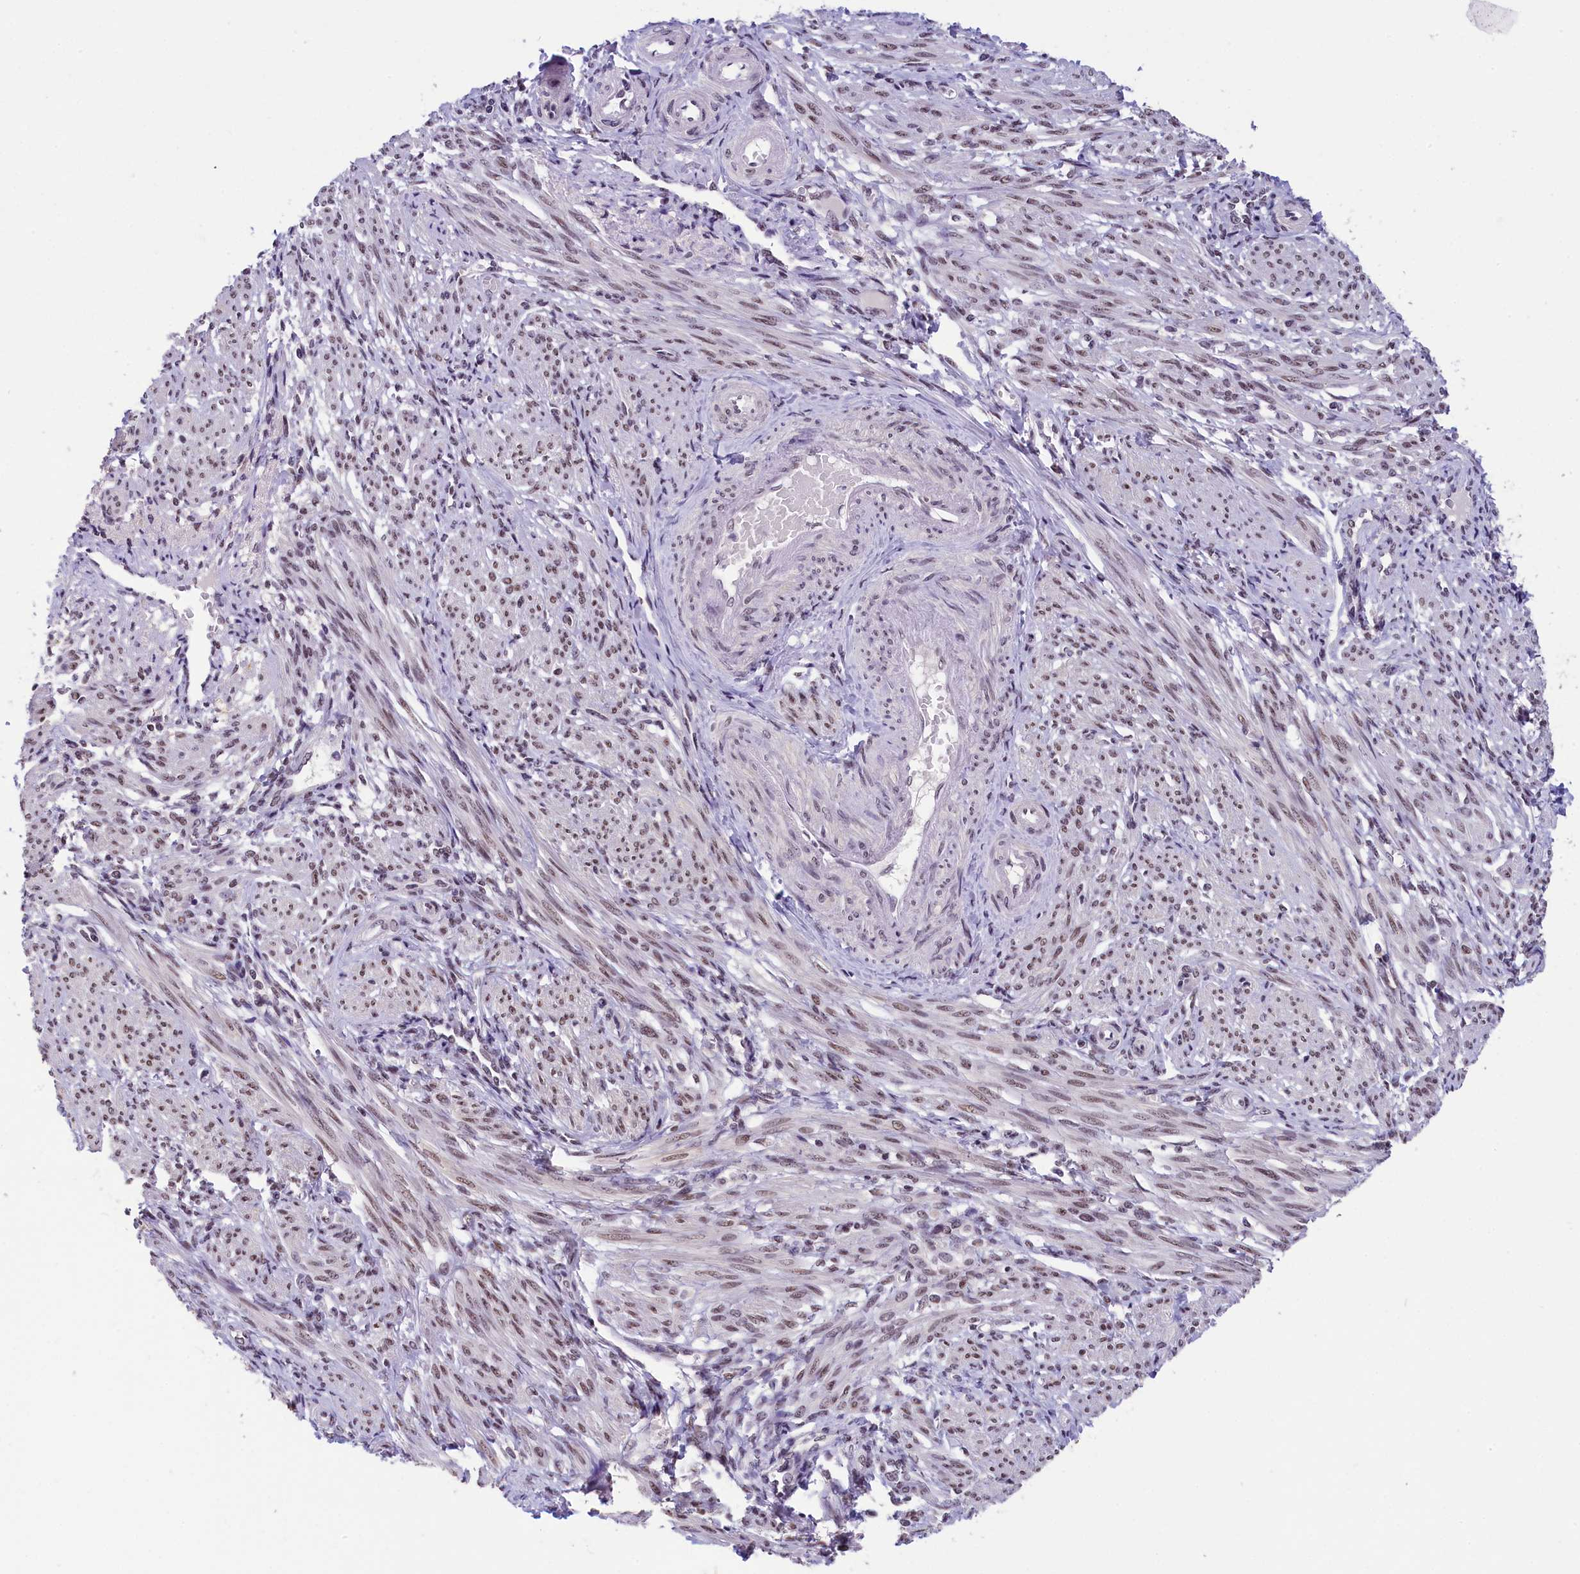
{"staining": {"intensity": "weak", "quantity": "25%-75%", "location": "nuclear"}, "tissue": "smooth muscle", "cell_type": "Smooth muscle cells", "image_type": "normal", "snomed": [{"axis": "morphology", "description": "Normal tissue, NOS"}, {"axis": "topography", "description": "Smooth muscle"}], "caption": "A brown stain highlights weak nuclear positivity of a protein in smooth muscle cells of benign smooth muscle.", "gene": "ZC3H4", "patient": {"sex": "female", "age": 39}}